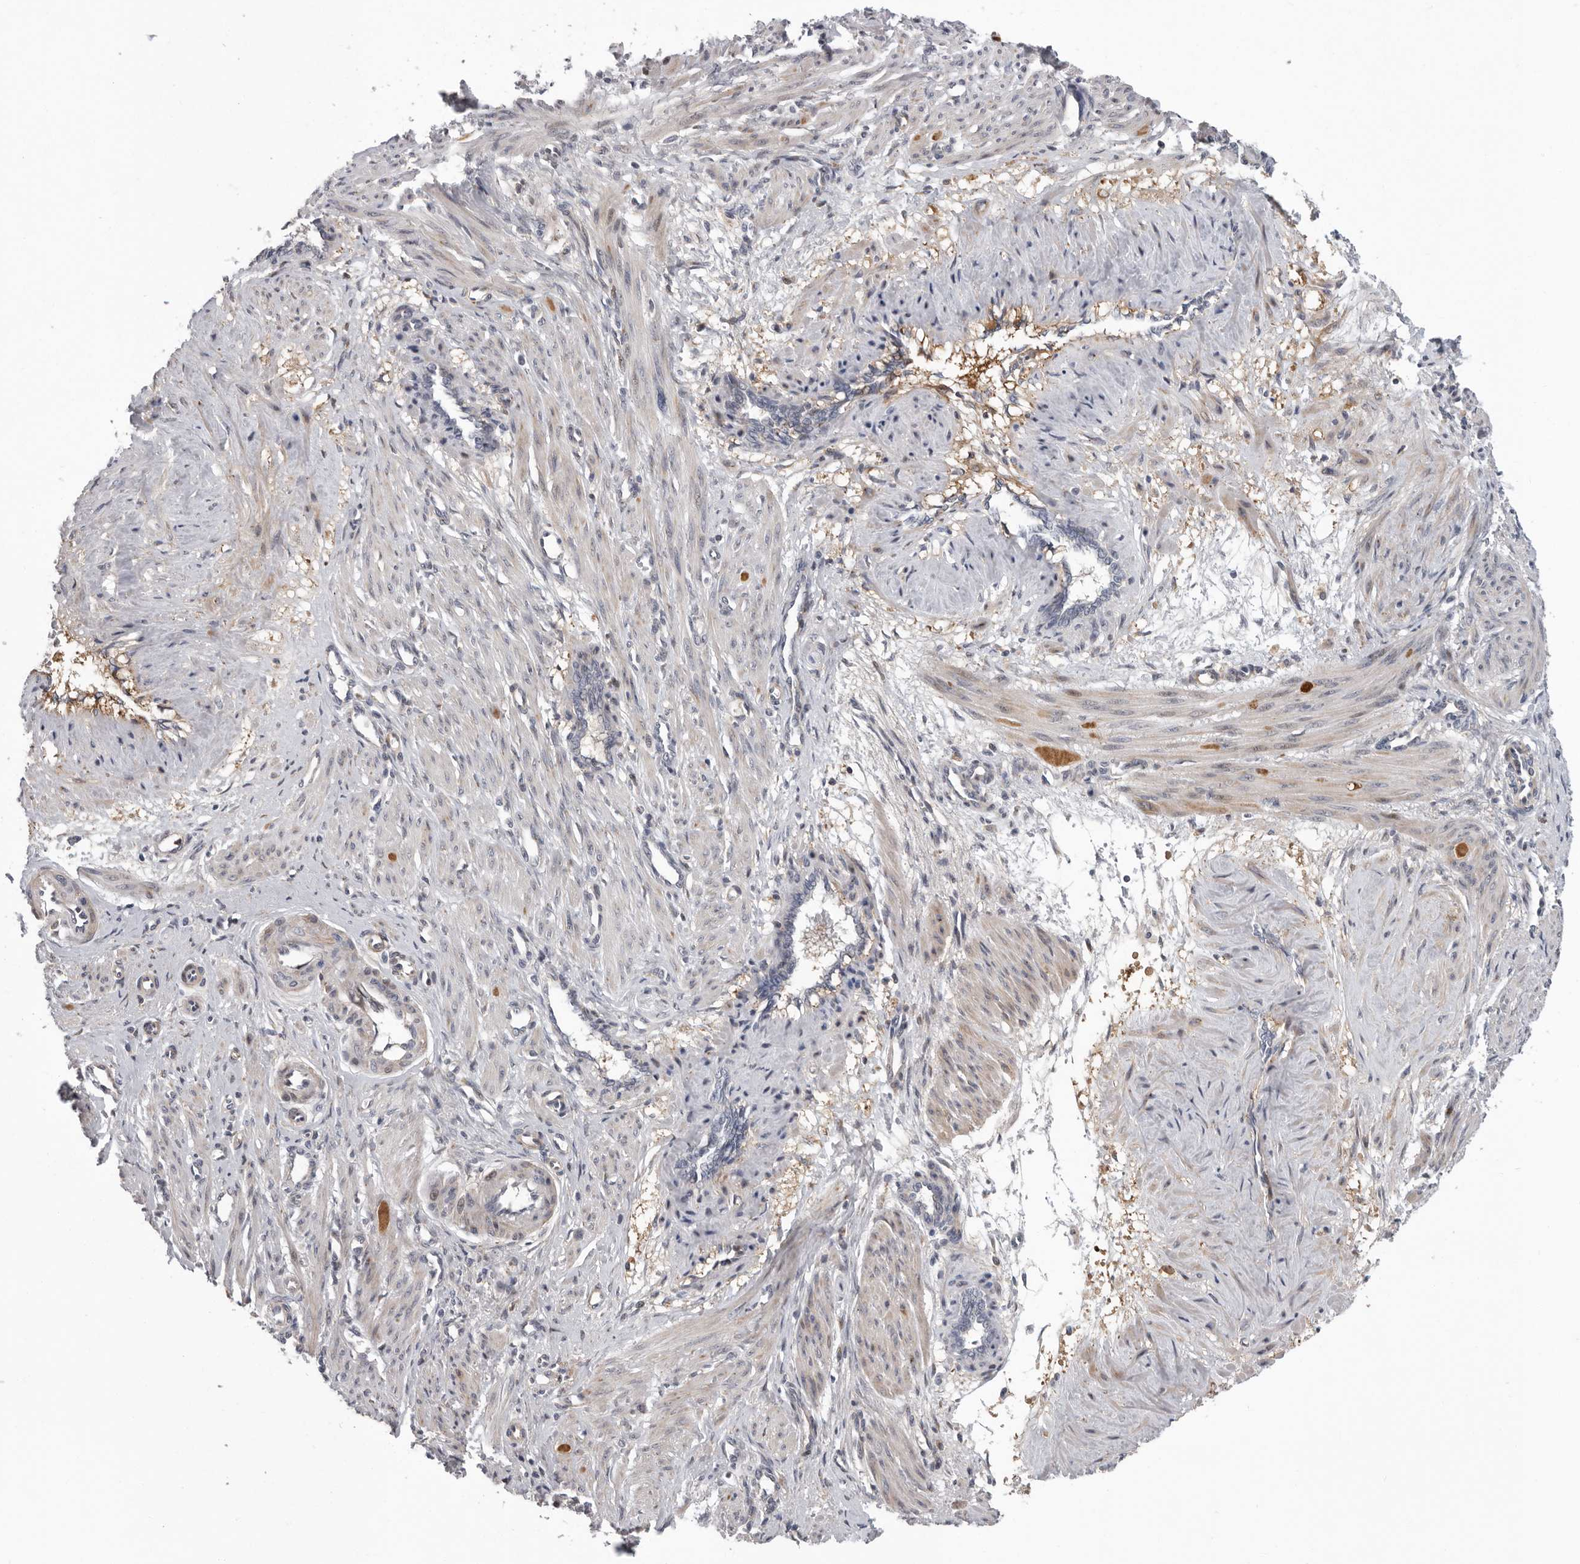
{"staining": {"intensity": "weak", "quantity": "<25%", "location": "cytoplasmic/membranous"}, "tissue": "smooth muscle", "cell_type": "Smooth muscle cells", "image_type": "normal", "snomed": [{"axis": "morphology", "description": "Normal tissue, NOS"}, {"axis": "topography", "description": "Endometrium"}], "caption": "A photomicrograph of human smooth muscle is negative for staining in smooth muscle cells. Brightfield microscopy of immunohistochemistry (IHC) stained with DAB (3,3'-diaminobenzidine) (brown) and hematoxylin (blue), captured at high magnification.", "gene": "ATXN3L", "patient": {"sex": "female", "age": 33}}